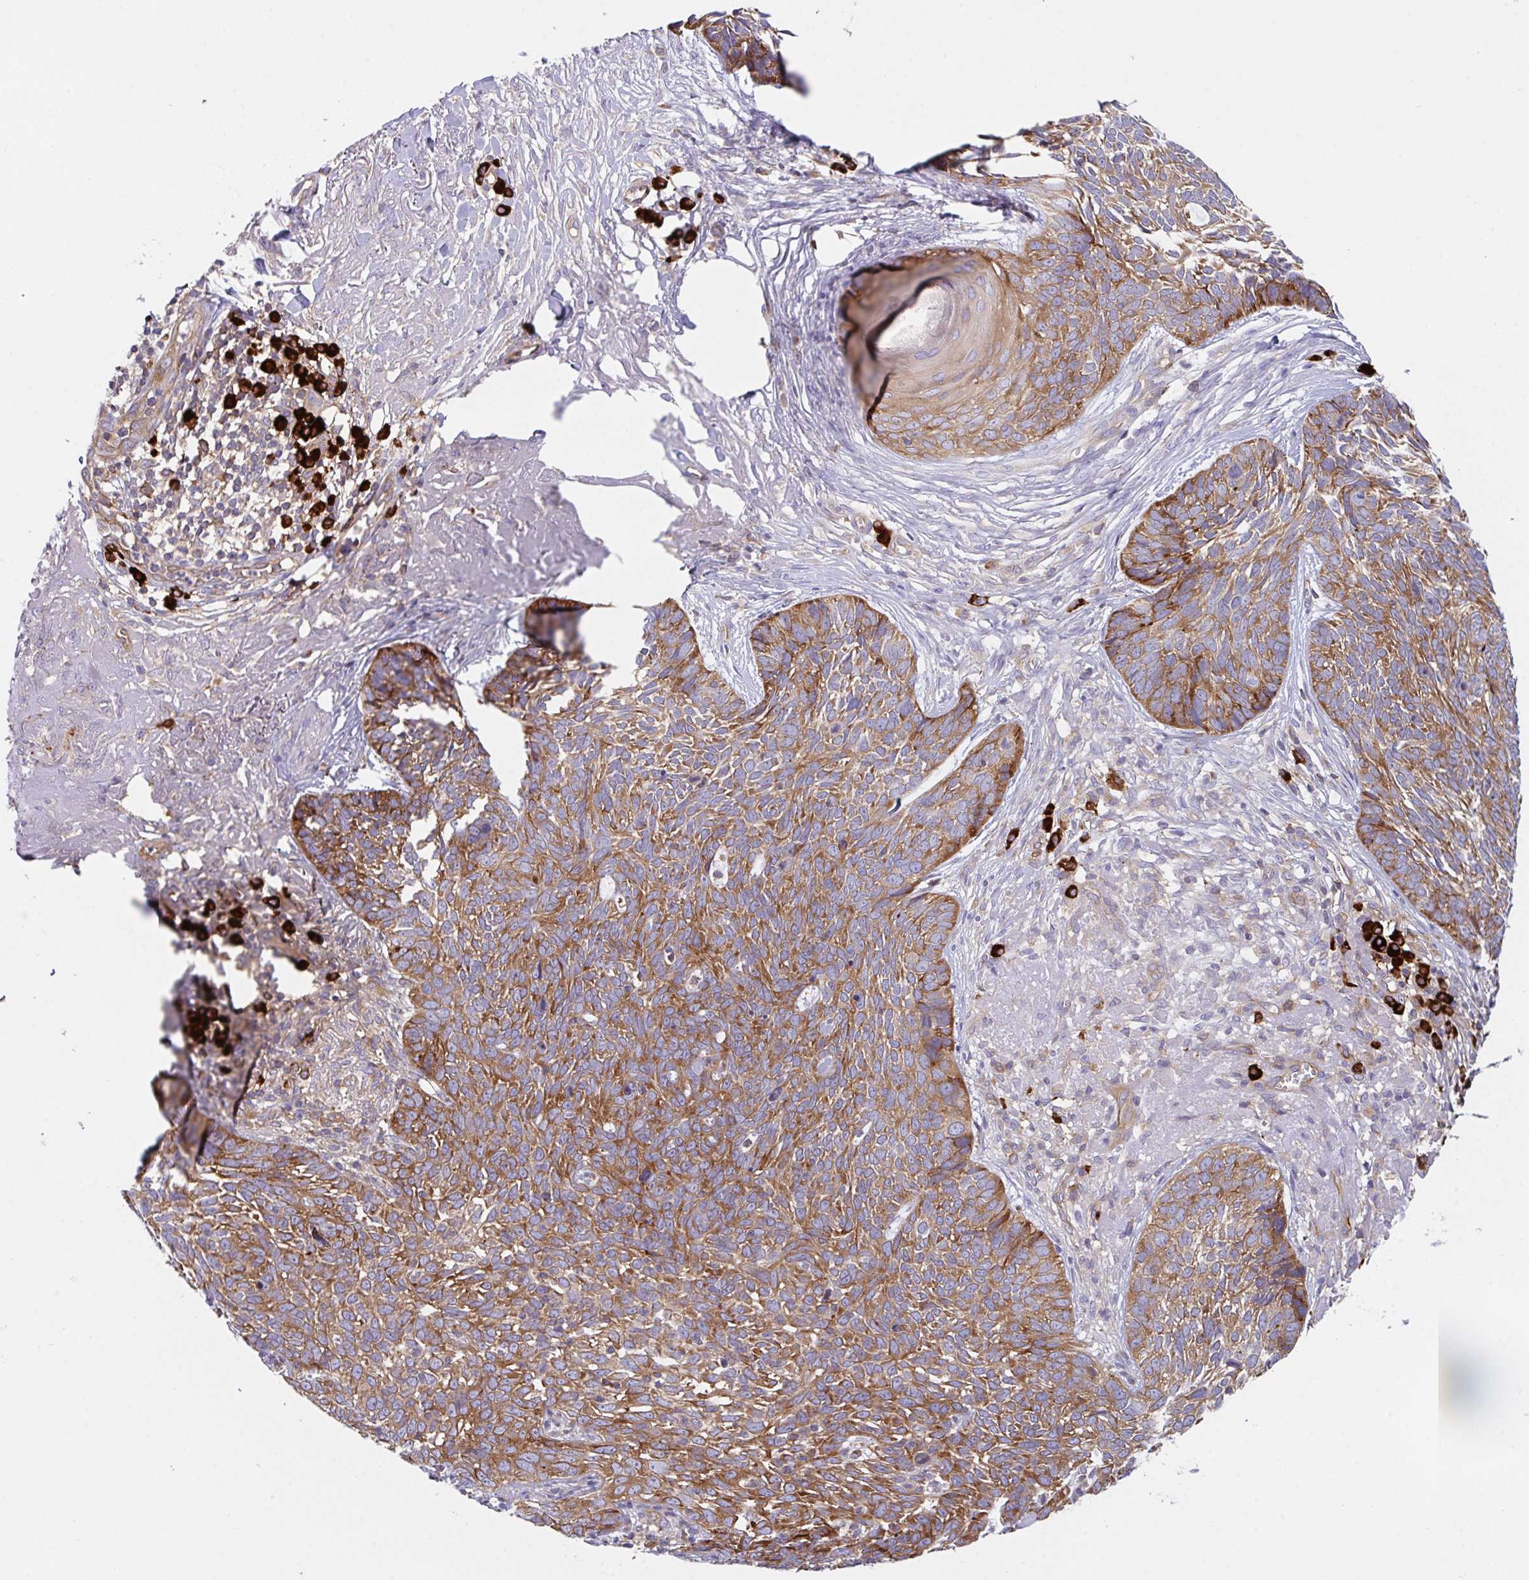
{"staining": {"intensity": "moderate", "quantity": ">75%", "location": "cytoplasmic/membranous"}, "tissue": "skin cancer", "cell_type": "Tumor cells", "image_type": "cancer", "snomed": [{"axis": "morphology", "description": "Basal cell carcinoma"}, {"axis": "topography", "description": "Skin"}, {"axis": "topography", "description": "Skin of face"}], "caption": "This is an image of immunohistochemistry (IHC) staining of skin cancer (basal cell carcinoma), which shows moderate staining in the cytoplasmic/membranous of tumor cells.", "gene": "YARS2", "patient": {"sex": "female", "age": 95}}